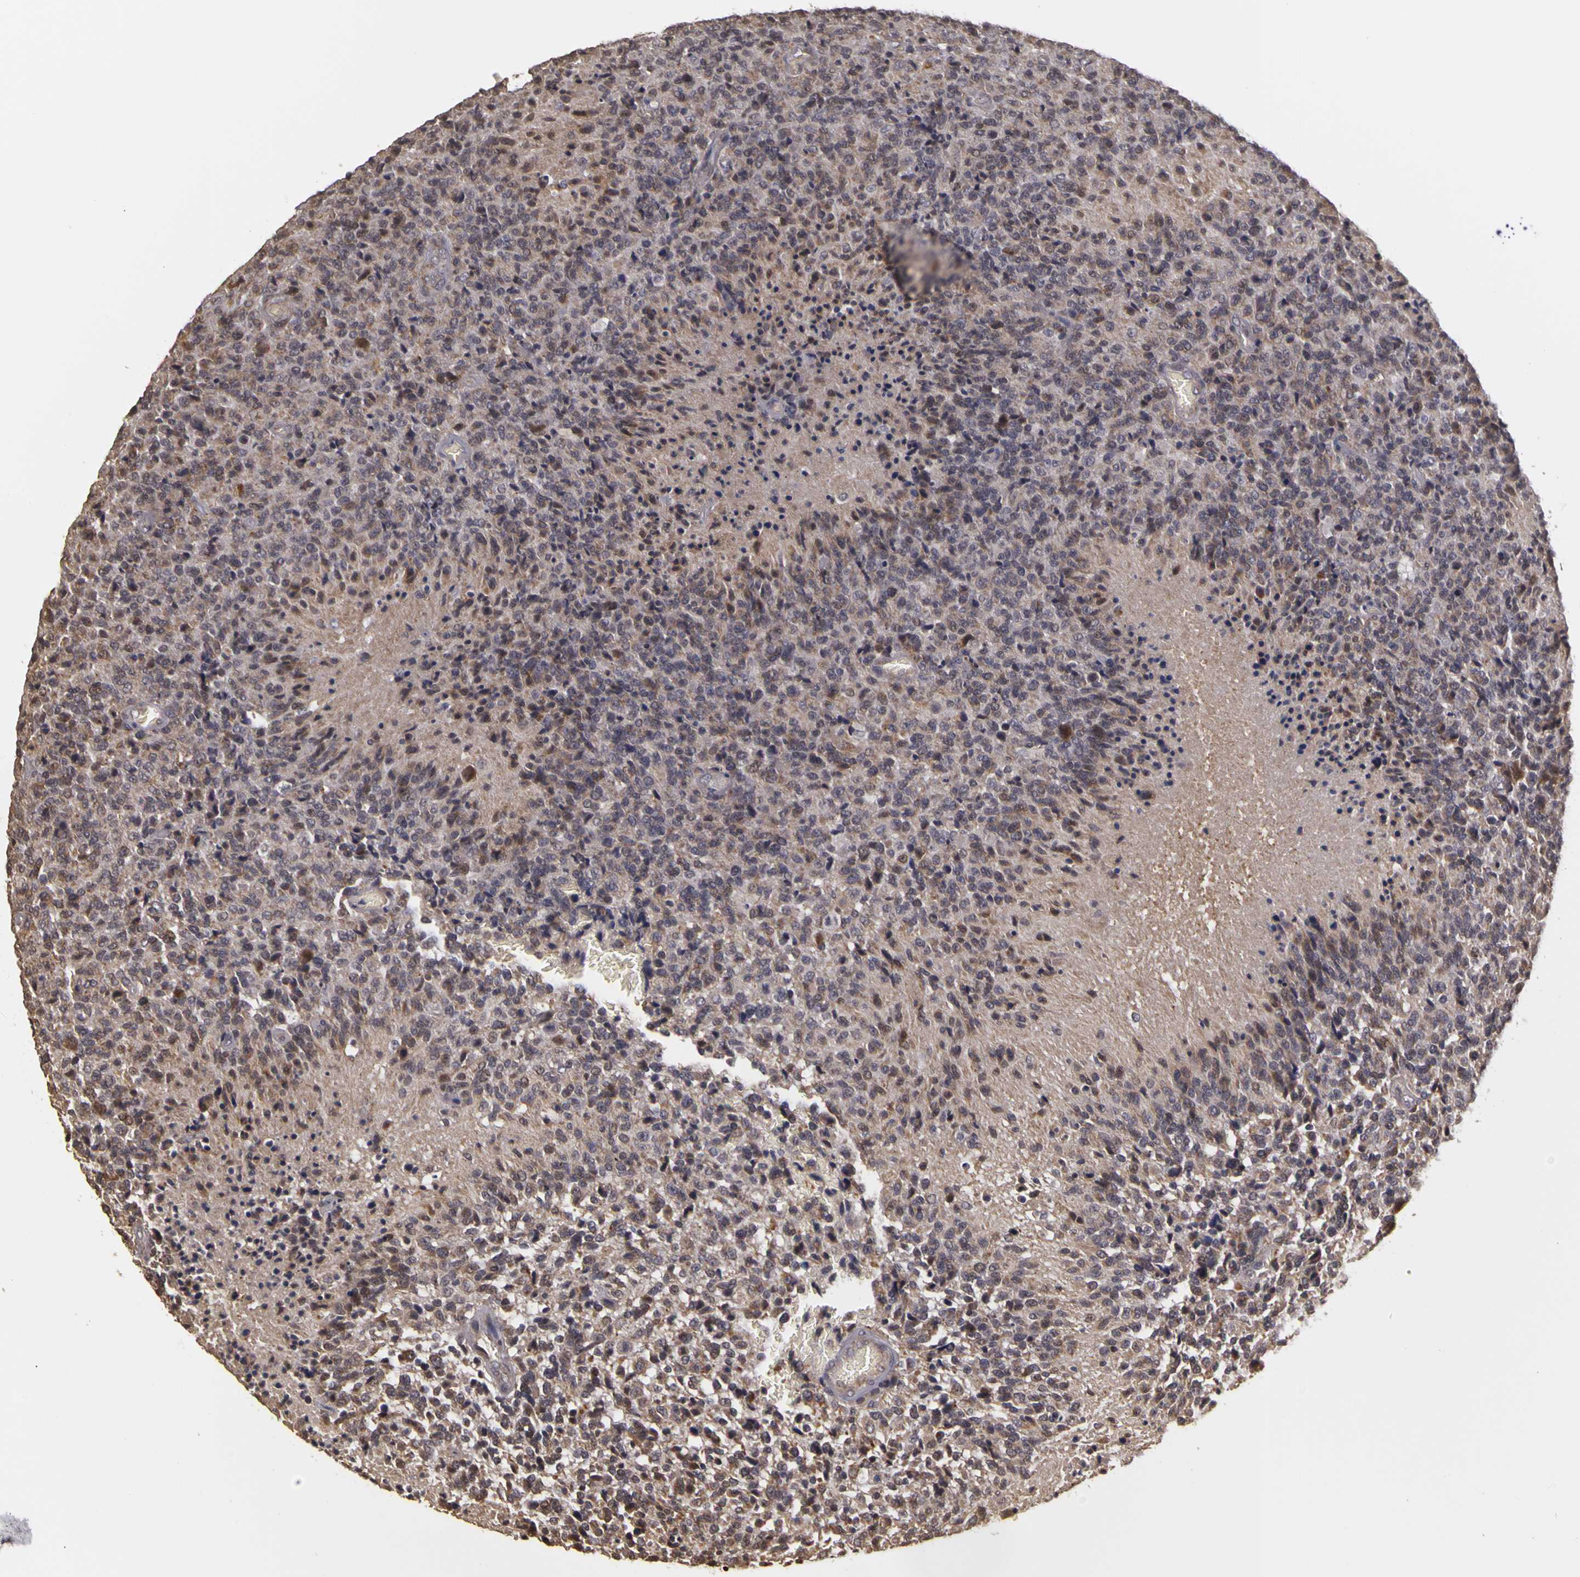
{"staining": {"intensity": "weak", "quantity": "25%-75%", "location": "cytoplasmic/membranous"}, "tissue": "glioma", "cell_type": "Tumor cells", "image_type": "cancer", "snomed": [{"axis": "morphology", "description": "Glioma, malignant, High grade"}, {"axis": "topography", "description": "Brain"}], "caption": "This micrograph displays immunohistochemistry (IHC) staining of human malignant glioma (high-grade), with low weak cytoplasmic/membranous expression in approximately 25%-75% of tumor cells.", "gene": "FRMD7", "patient": {"sex": "male", "age": 36}}